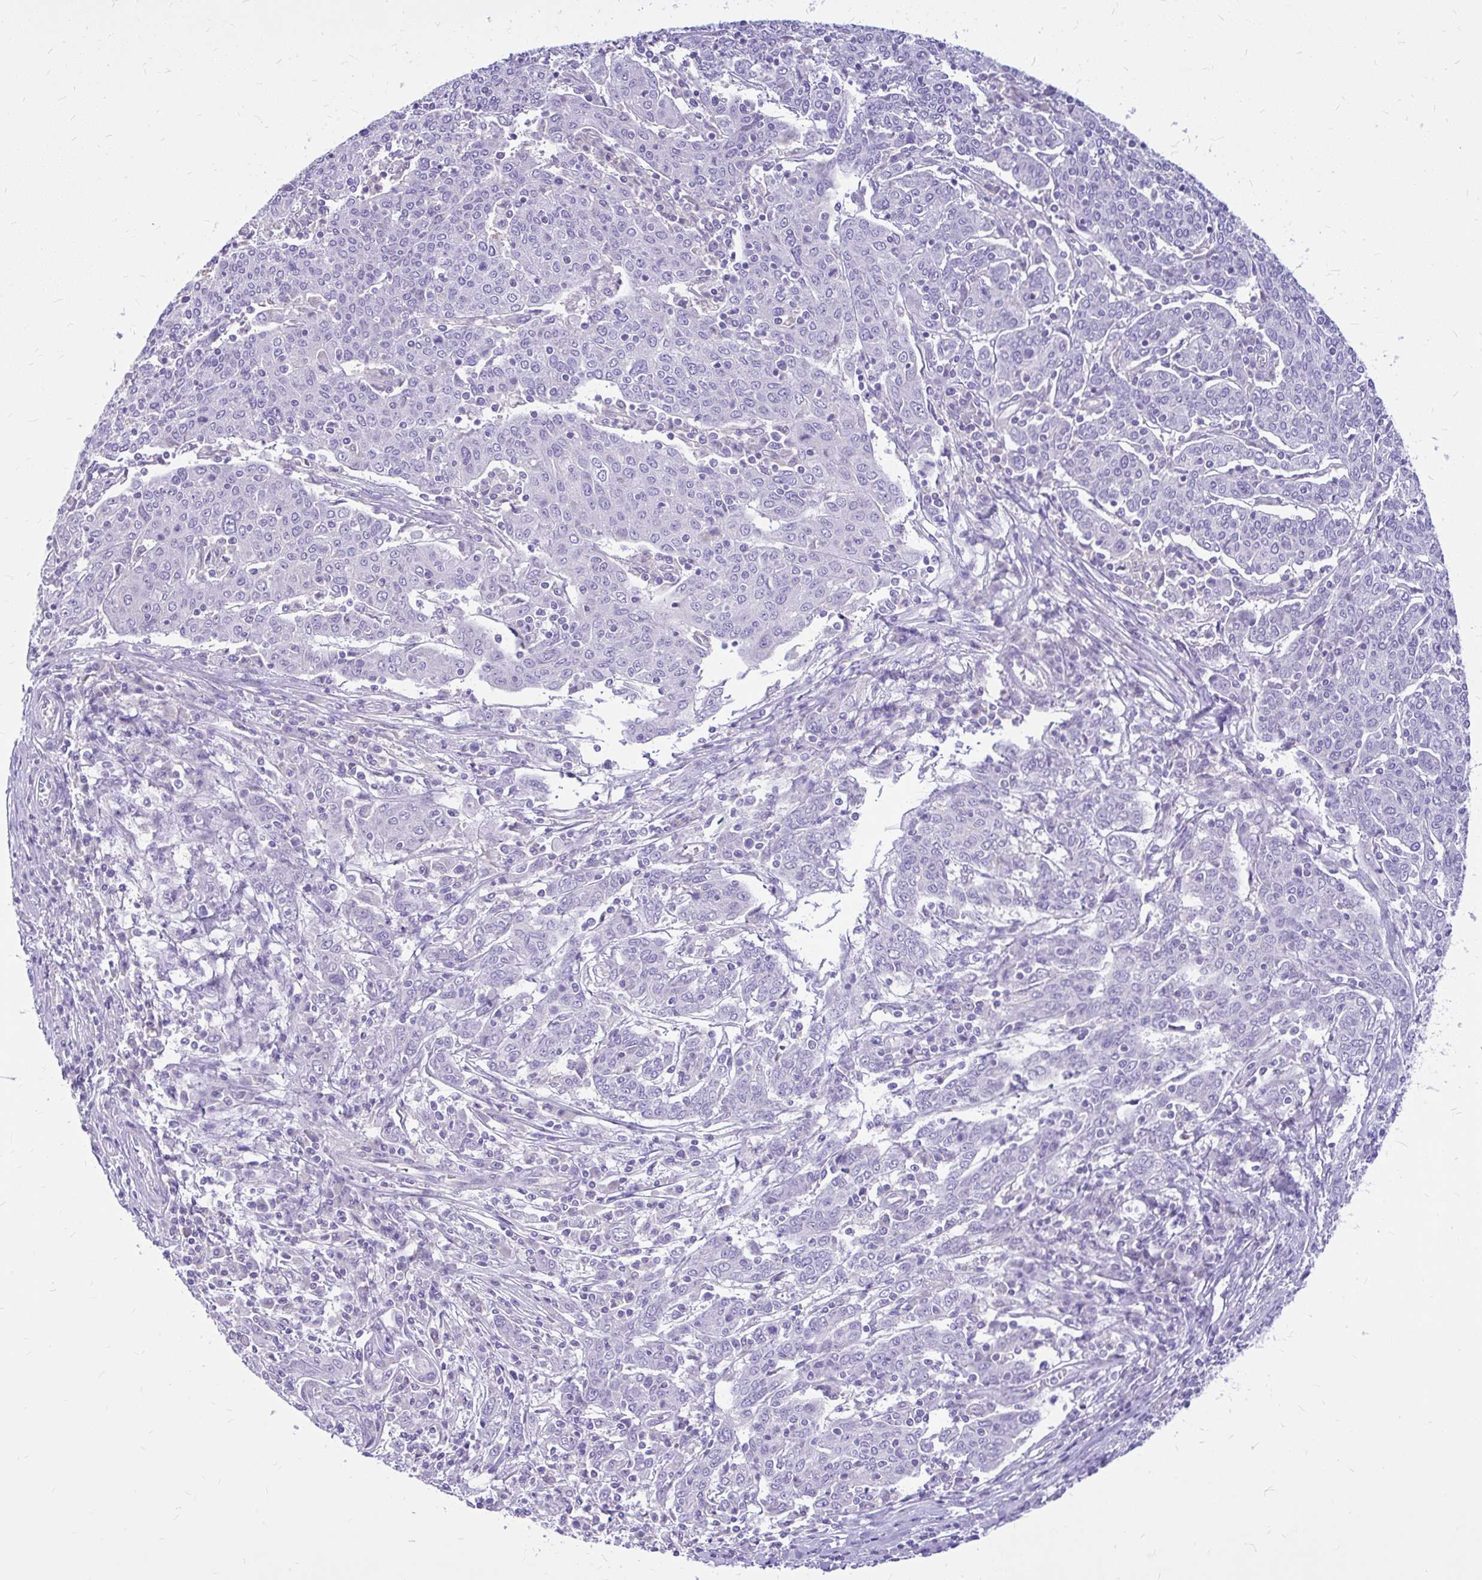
{"staining": {"intensity": "negative", "quantity": "none", "location": "none"}, "tissue": "cervical cancer", "cell_type": "Tumor cells", "image_type": "cancer", "snomed": [{"axis": "morphology", "description": "Squamous cell carcinoma, NOS"}, {"axis": "topography", "description": "Cervix"}], "caption": "This photomicrograph is of cervical cancer (squamous cell carcinoma) stained with immunohistochemistry to label a protein in brown with the nuclei are counter-stained blue. There is no positivity in tumor cells.", "gene": "MAP1LC3A", "patient": {"sex": "female", "age": 67}}